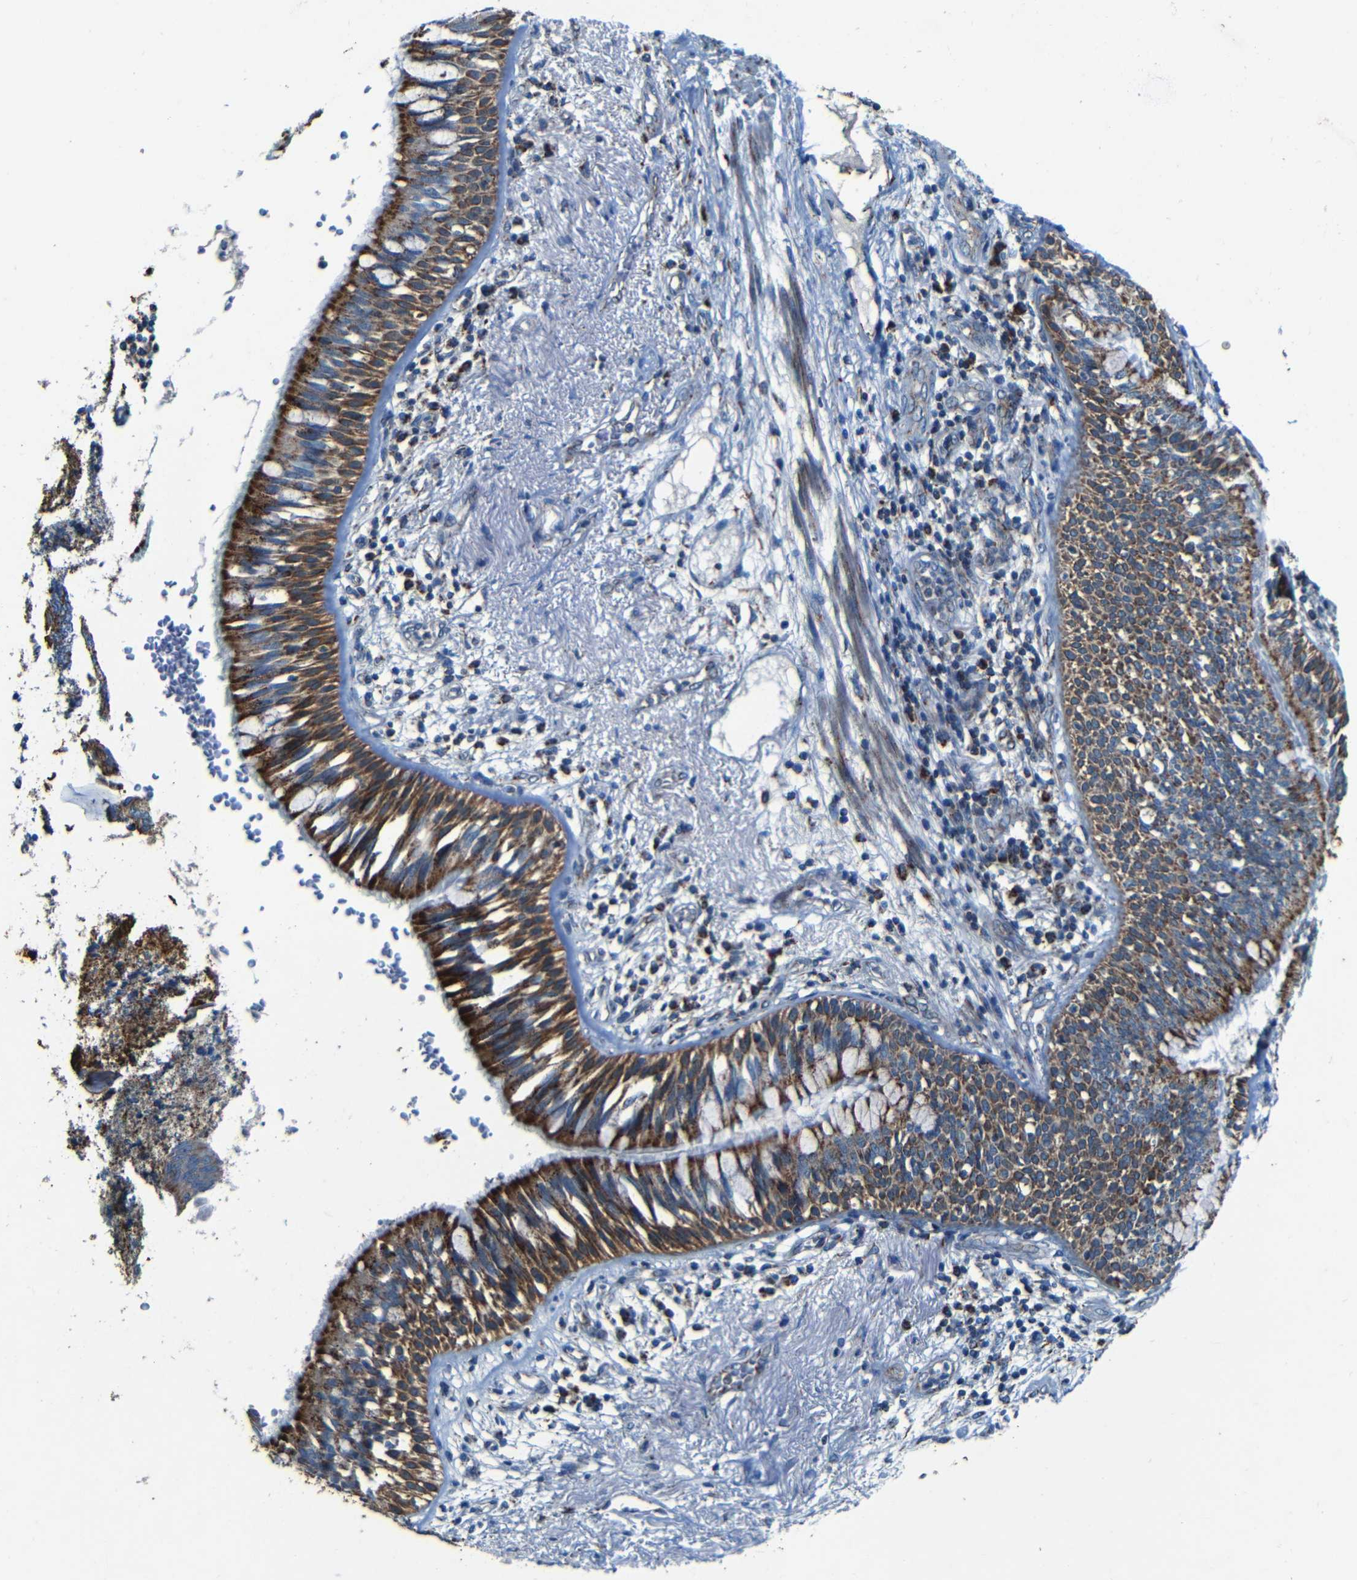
{"staining": {"intensity": "strong", "quantity": ">75%", "location": "cytoplasmic/membranous"}, "tissue": "bronchus", "cell_type": "Respiratory epithelial cells", "image_type": "normal", "snomed": [{"axis": "morphology", "description": "Normal tissue, NOS"}, {"axis": "morphology", "description": "Adenocarcinoma, NOS"}, {"axis": "morphology", "description": "Adenocarcinoma, metastatic, NOS"}, {"axis": "topography", "description": "Lymph node"}, {"axis": "topography", "description": "Bronchus"}, {"axis": "topography", "description": "Lung"}], "caption": "This image exhibits benign bronchus stained with immunohistochemistry (IHC) to label a protein in brown. The cytoplasmic/membranous of respiratory epithelial cells show strong positivity for the protein. Nuclei are counter-stained blue.", "gene": "WSCD2", "patient": {"sex": "female", "age": 54}}